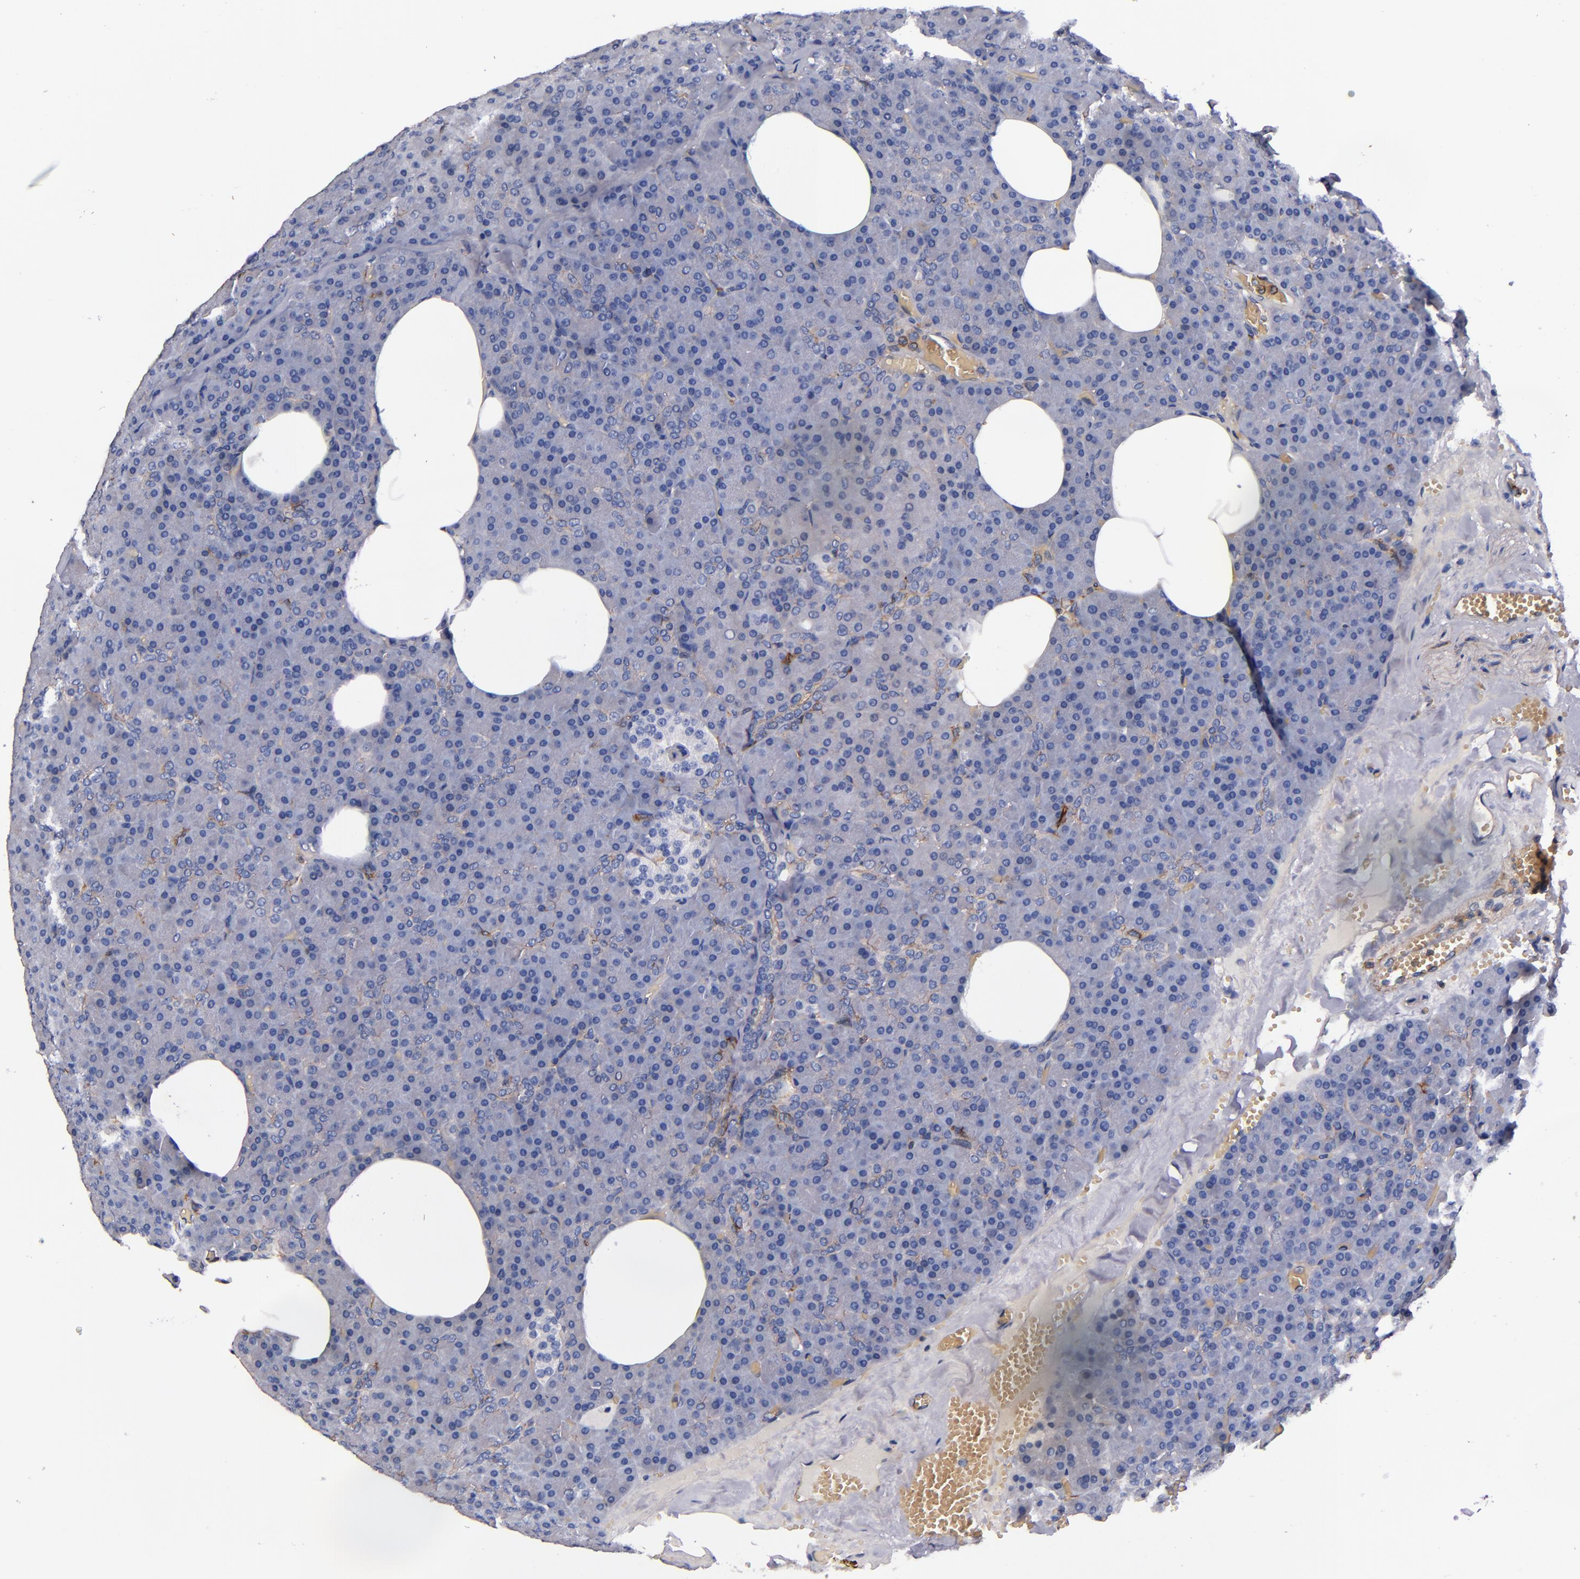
{"staining": {"intensity": "weak", "quantity": "25%-75%", "location": "cytoplasmic/membranous"}, "tissue": "pancreas", "cell_type": "Exocrine glandular cells", "image_type": "normal", "snomed": [{"axis": "morphology", "description": "Normal tissue, NOS"}, {"axis": "topography", "description": "Pancreas"}], "caption": "This histopathology image displays IHC staining of normal pancreas, with low weak cytoplasmic/membranous expression in approximately 25%-75% of exocrine glandular cells.", "gene": "SIRPA", "patient": {"sex": "female", "age": 35}}